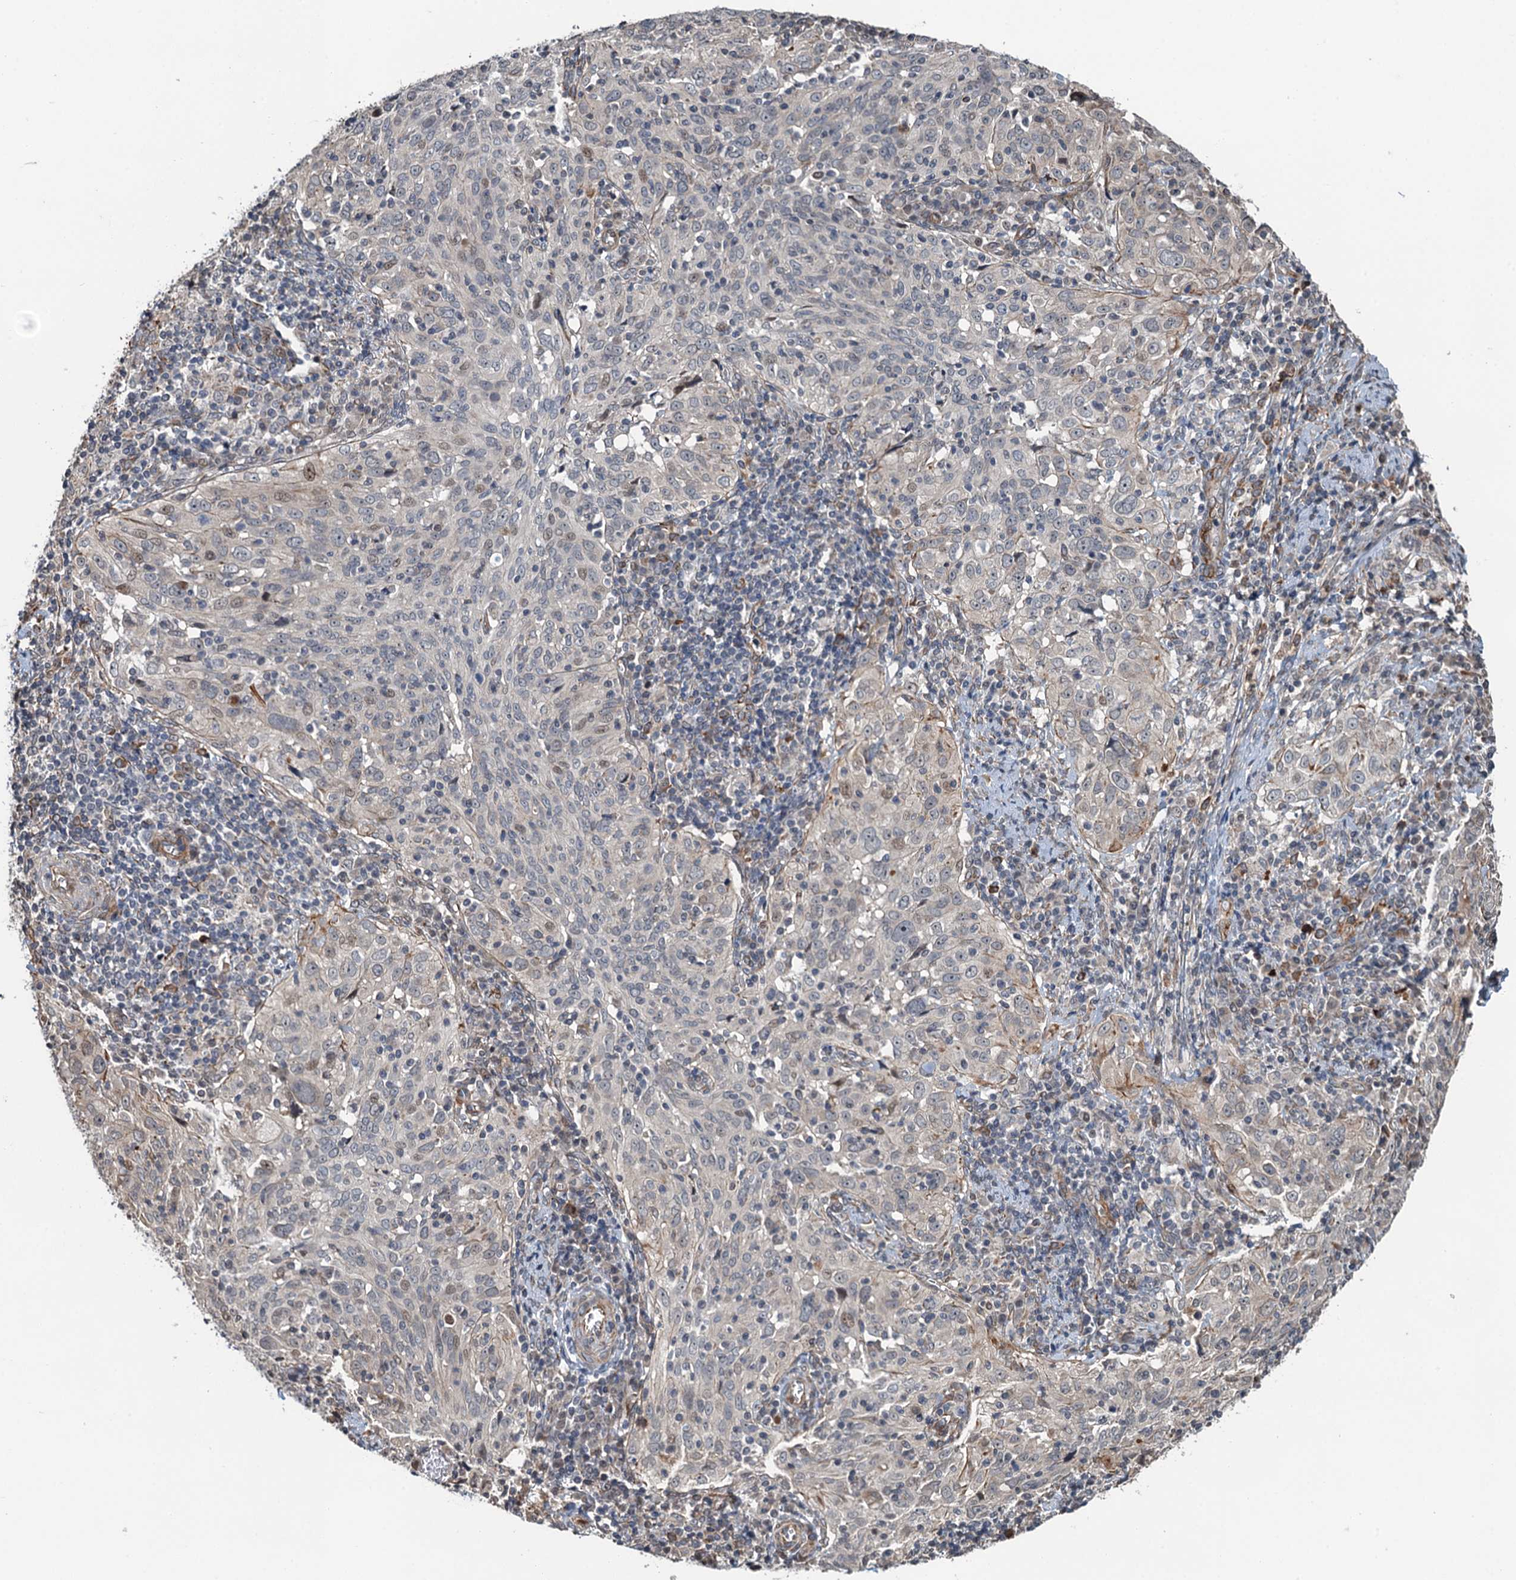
{"staining": {"intensity": "weak", "quantity": "<25%", "location": "nuclear"}, "tissue": "cervical cancer", "cell_type": "Tumor cells", "image_type": "cancer", "snomed": [{"axis": "morphology", "description": "Normal tissue, NOS"}, {"axis": "morphology", "description": "Squamous cell carcinoma, NOS"}, {"axis": "topography", "description": "Cervix"}], "caption": "This is a micrograph of immunohistochemistry staining of squamous cell carcinoma (cervical), which shows no expression in tumor cells.", "gene": "WHAMM", "patient": {"sex": "female", "age": 31}}